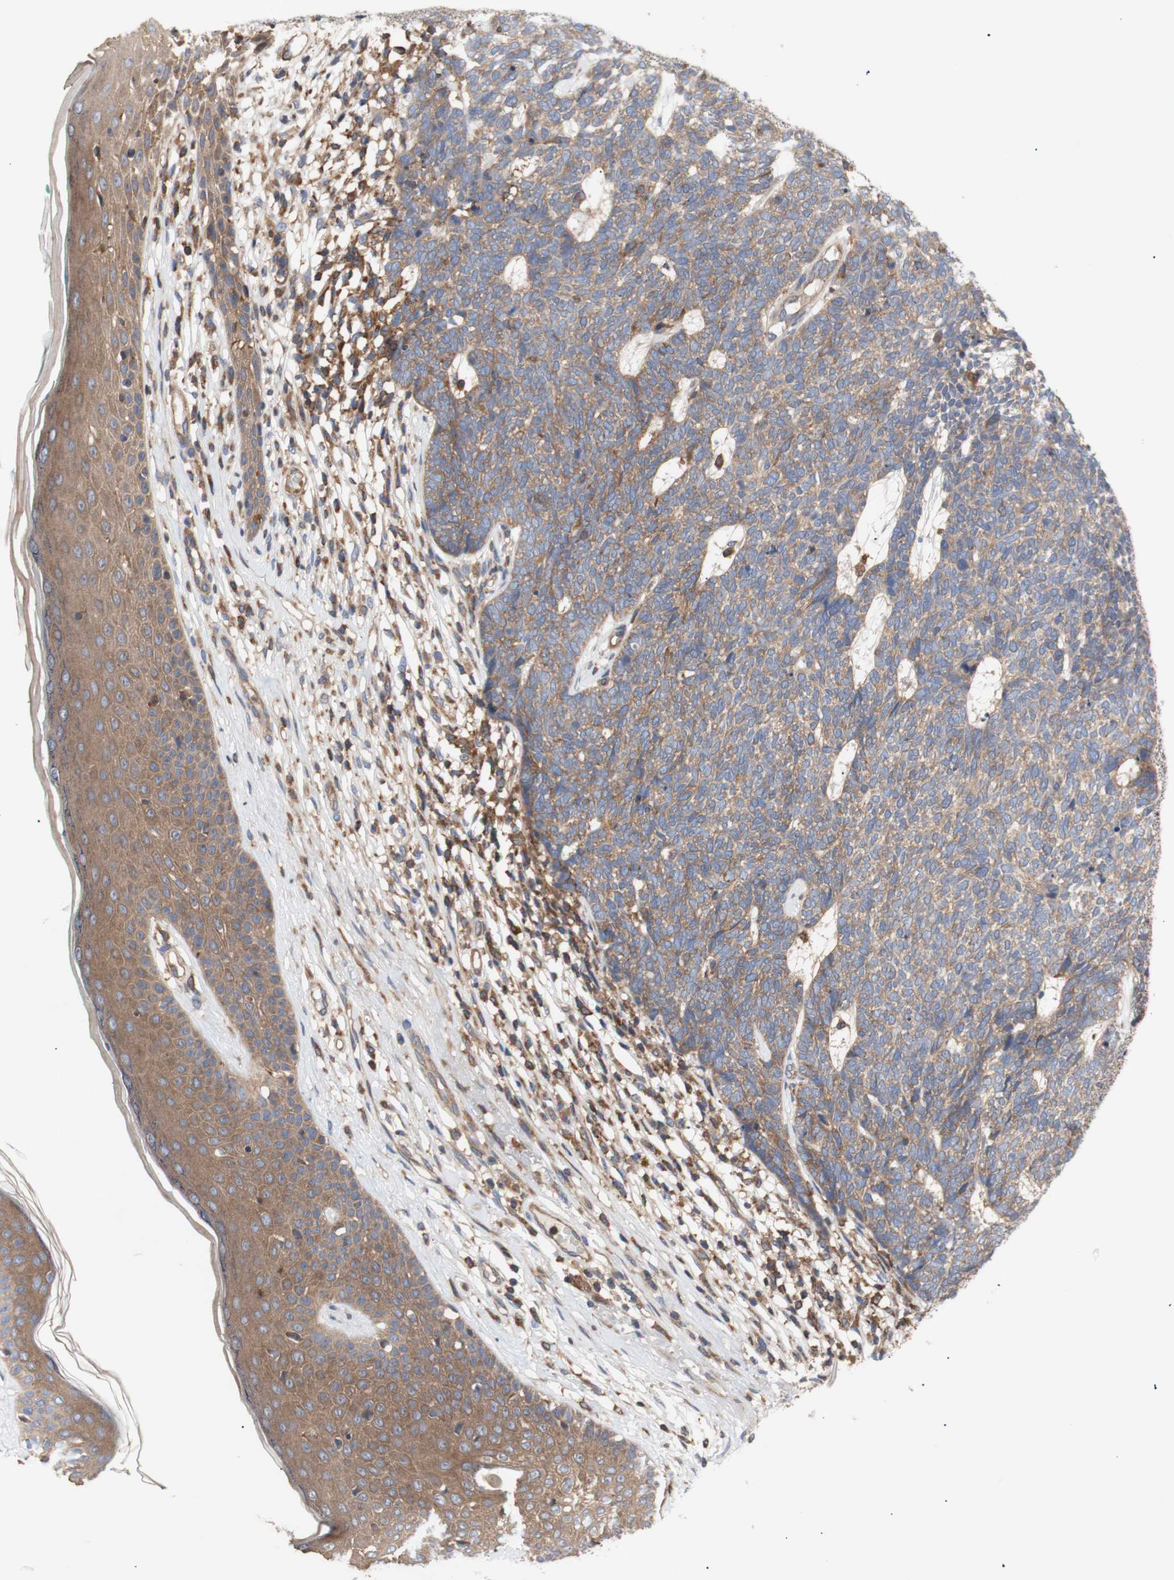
{"staining": {"intensity": "weak", "quantity": ">75%", "location": "cytoplasmic/membranous"}, "tissue": "skin cancer", "cell_type": "Tumor cells", "image_type": "cancer", "snomed": [{"axis": "morphology", "description": "Basal cell carcinoma"}, {"axis": "topography", "description": "Skin"}], "caption": "A brown stain highlights weak cytoplasmic/membranous positivity of a protein in skin basal cell carcinoma tumor cells. Ihc stains the protein in brown and the nuclei are stained blue.", "gene": "IKBKG", "patient": {"sex": "female", "age": 84}}